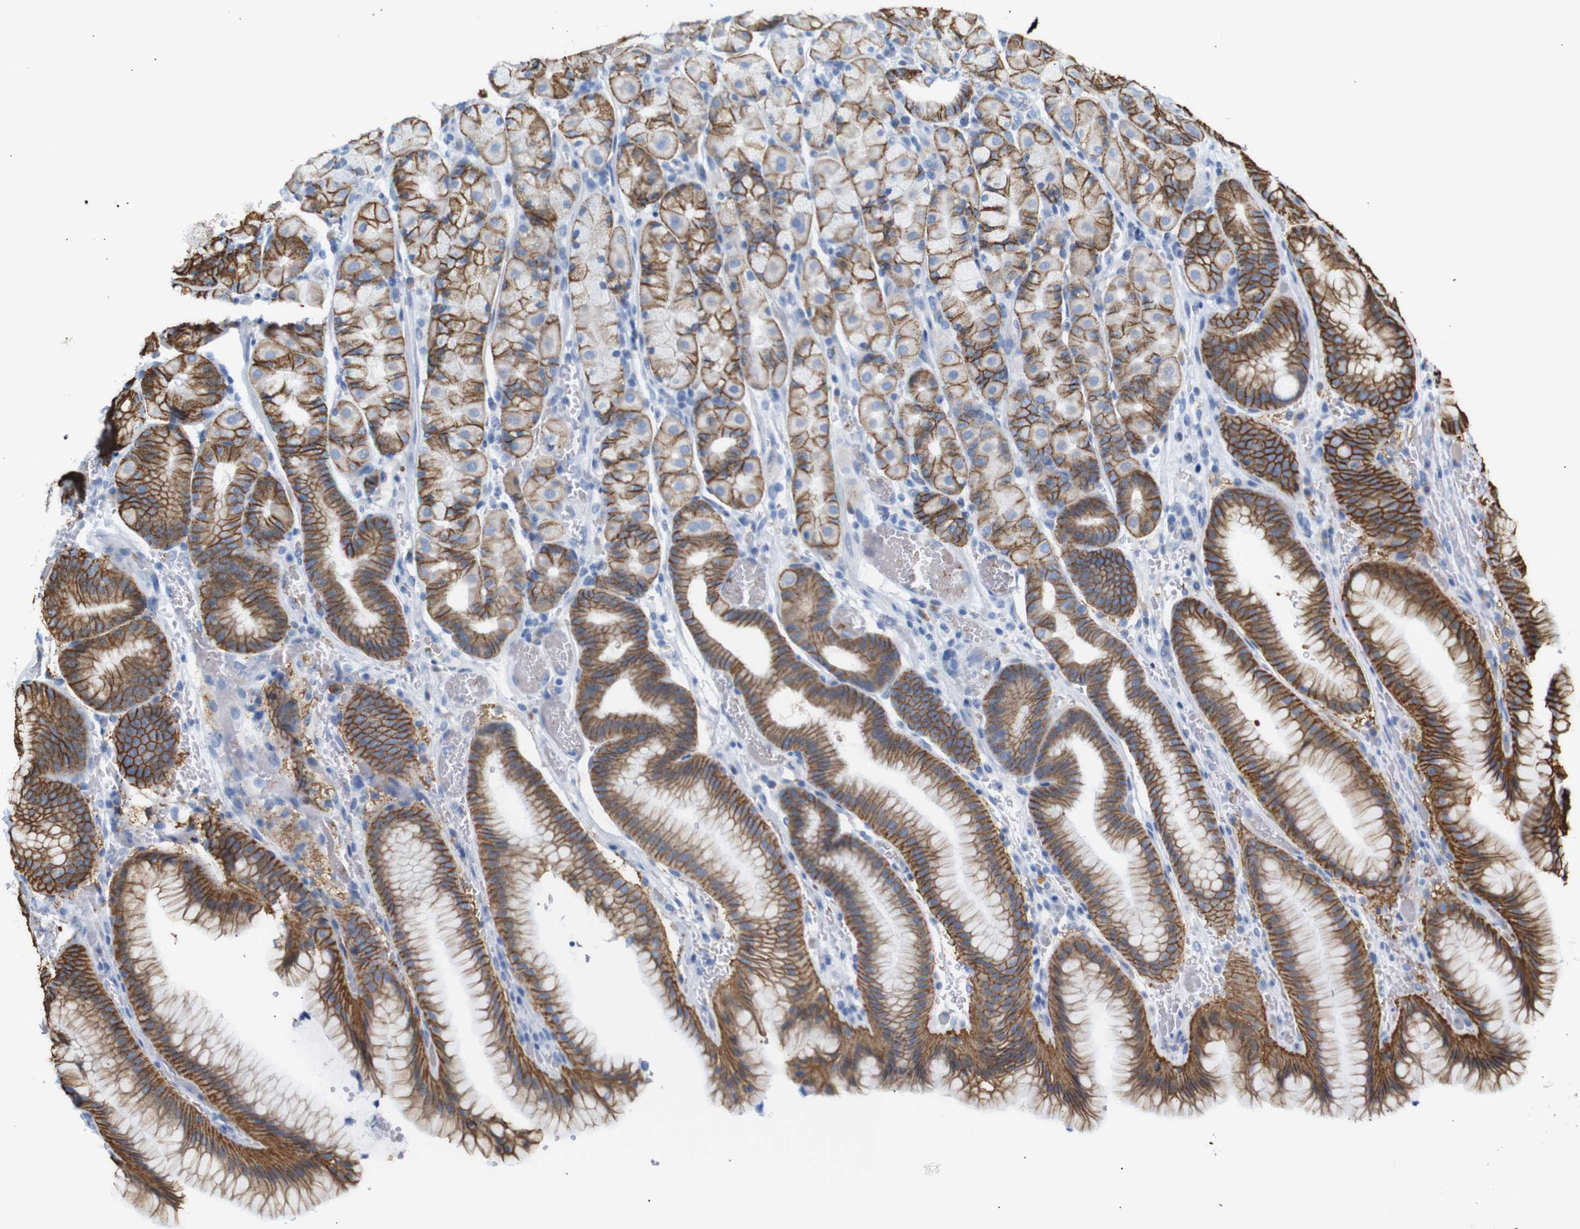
{"staining": {"intensity": "moderate", "quantity": "25%-75%", "location": "cytoplasmic/membranous"}, "tissue": "stomach", "cell_type": "Glandular cells", "image_type": "normal", "snomed": [{"axis": "morphology", "description": "Normal tissue, NOS"}, {"axis": "morphology", "description": "Carcinoid, malignant, NOS"}, {"axis": "topography", "description": "Stomach, upper"}], "caption": "A high-resolution image shows immunohistochemistry staining of normal stomach, which shows moderate cytoplasmic/membranous positivity in approximately 25%-75% of glandular cells. (Stains: DAB in brown, nuclei in blue, Microscopy: brightfield microscopy at high magnification).", "gene": "ERVMER34", "patient": {"sex": "male", "age": 39}}